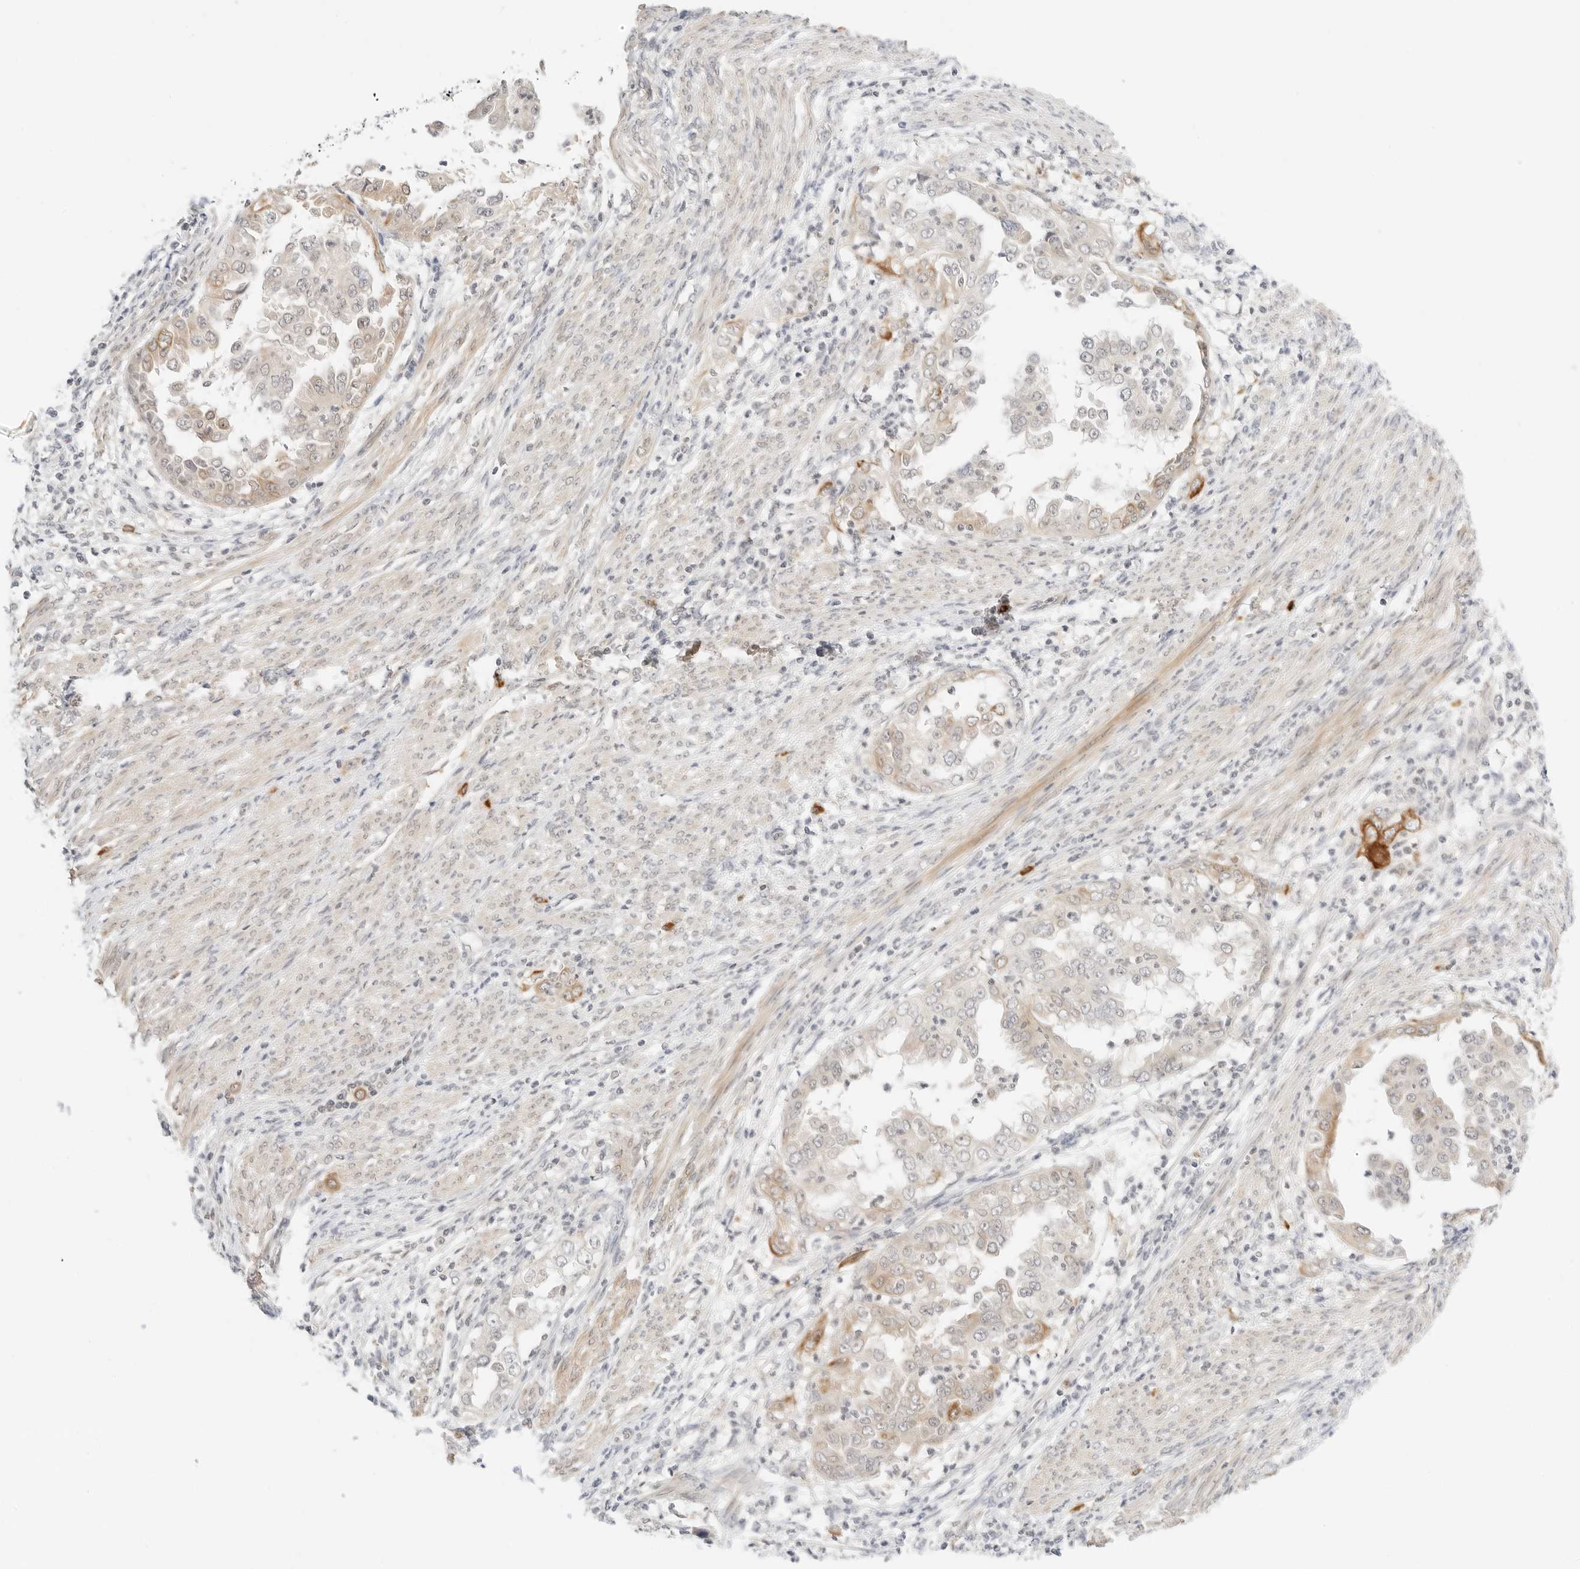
{"staining": {"intensity": "moderate", "quantity": "<25%", "location": "cytoplasmic/membranous"}, "tissue": "endometrial cancer", "cell_type": "Tumor cells", "image_type": "cancer", "snomed": [{"axis": "morphology", "description": "Adenocarcinoma, NOS"}, {"axis": "topography", "description": "Endometrium"}], "caption": "Endometrial cancer (adenocarcinoma) stained for a protein (brown) displays moderate cytoplasmic/membranous positive expression in about <25% of tumor cells.", "gene": "TEKT2", "patient": {"sex": "female", "age": 85}}